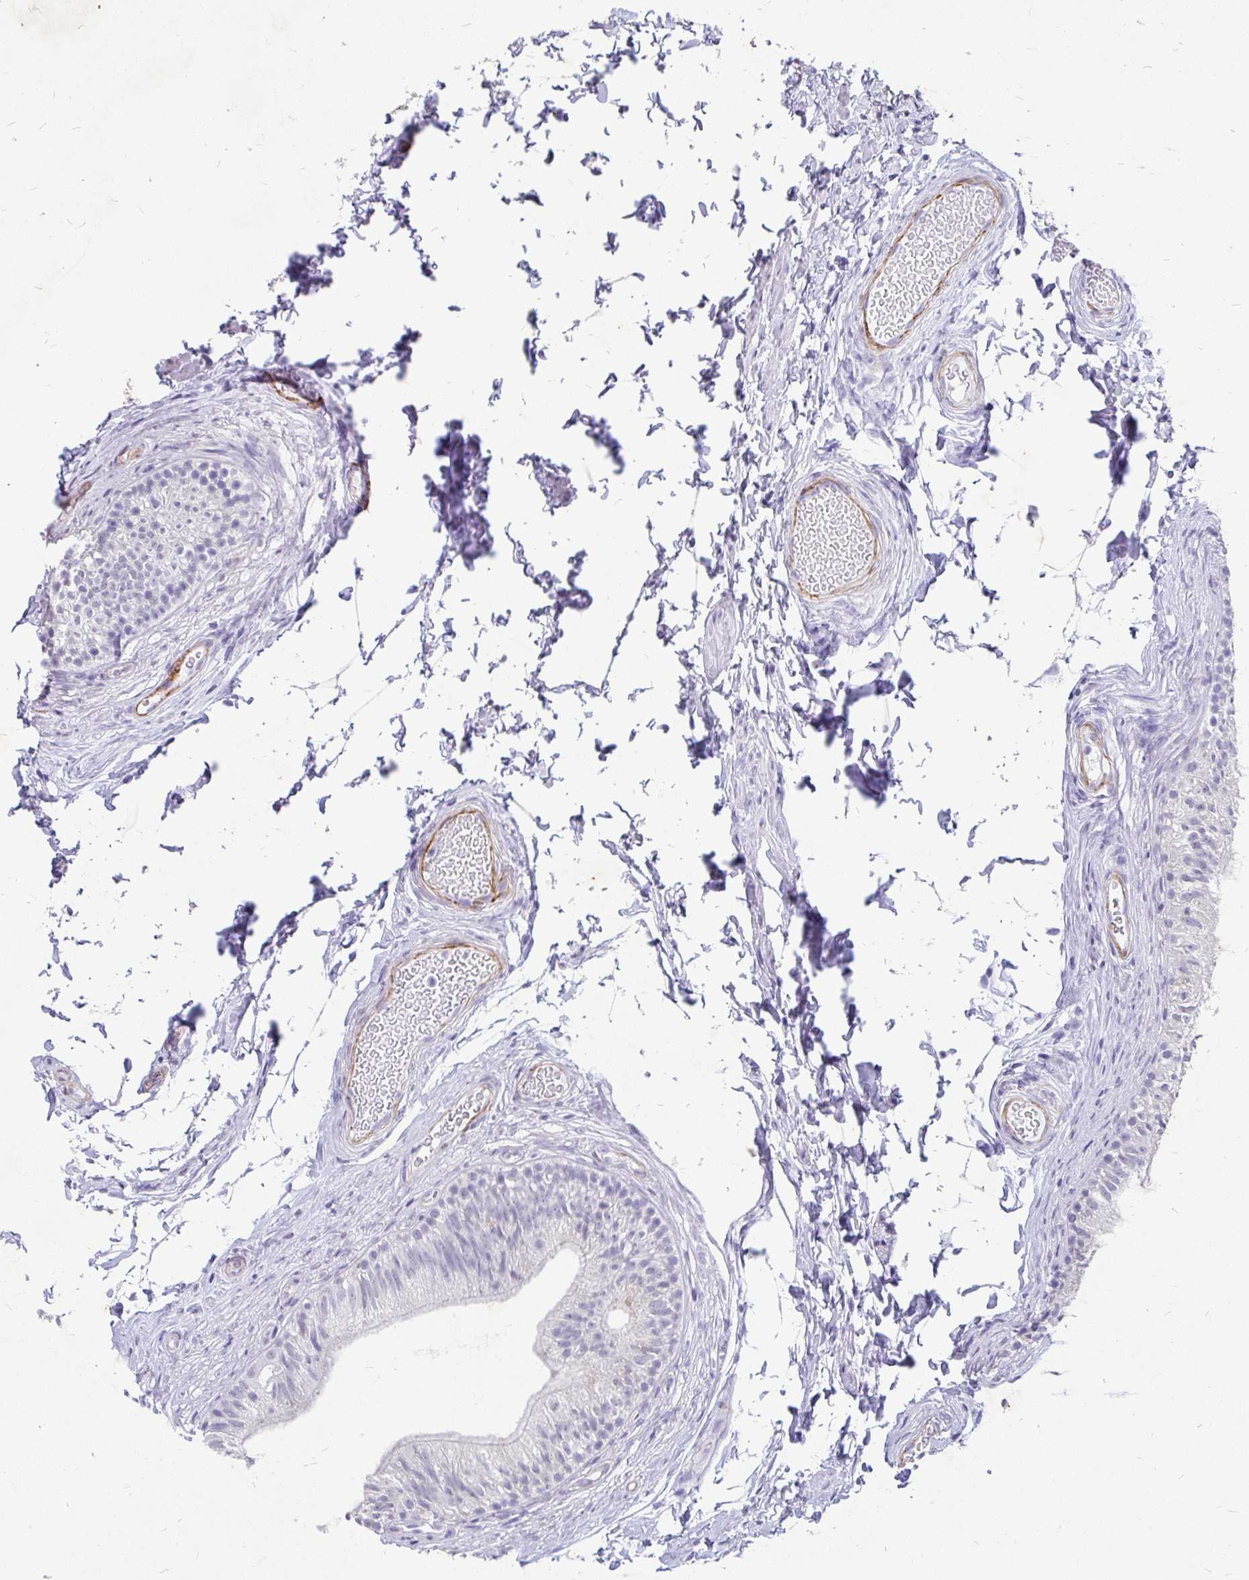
{"staining": {"intensity": "negative", "quantity": "none", "location": "none"}, "tissue": "epididymis", "cell_type": "Glandular cells", "image_type": "normal", "snomed": [{"axis": "morphology", "description": "Normal tissue, NOS"}, {"axis": "topography", "description": "Epididymis, spermatic cord, NOS"}, {"axis": "topography", "description": "Epididymis"}, {"axis": "topography", "description": "Peripheral nerve tissue"}], "caption": "Image shows no protein expression in glandular cells of benign epididymis. Brightfield microscopy of immunohistochemistry (IHC) stained with DAB (3,3'-diaminobenzidine) (brown) and hematoxylin (blue), captured at high magnification.", "gene": "EML5", "patient": {"sex": "male", "age": 29}}